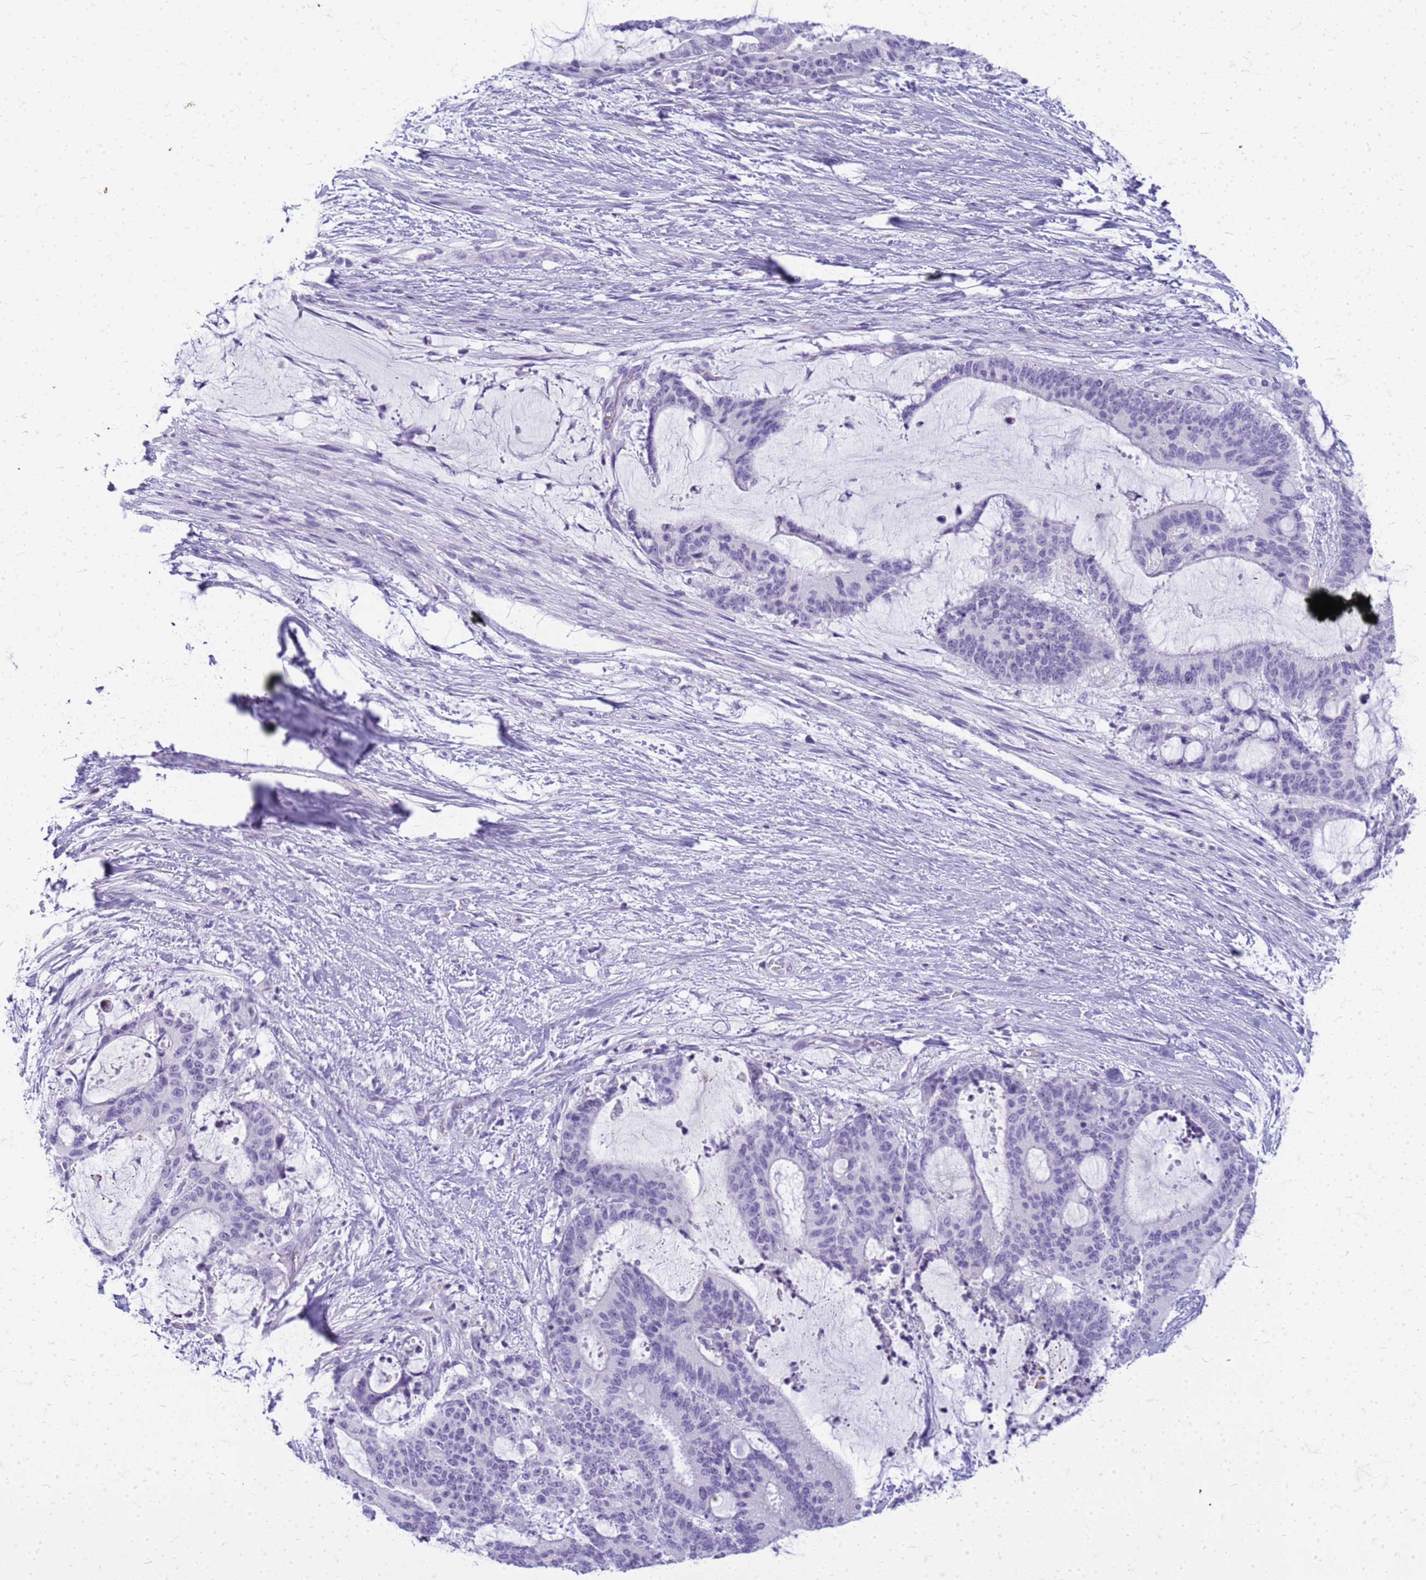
{"staining": {"intensity": "negative", "quantity": "none", "location": "none"}, "tissue": "liver cancer", "cell_type": "Tumor cells", "image_type": "cancer", "snomed": [{"axis": "morphology", "description": "Normal tissue, NOS"}, {"axis": "morphology", "description": "Cholangiocarcinoma"}, {"axis": "topography", "description": "Liver"}, {"axis": "topography", "description": "Peripheral nerve tissue"}], "caption": "High power microscopy histopathology image of an immunohistochemistry micrograph of liver cancer (cholangiocarcinoma), revealing no significant positivity in tumor cells. (DAB immunohistochemistry (IHC), high magnification).", "gene": "CFAP100", "patient": {"sex": "female", "age": 73}}